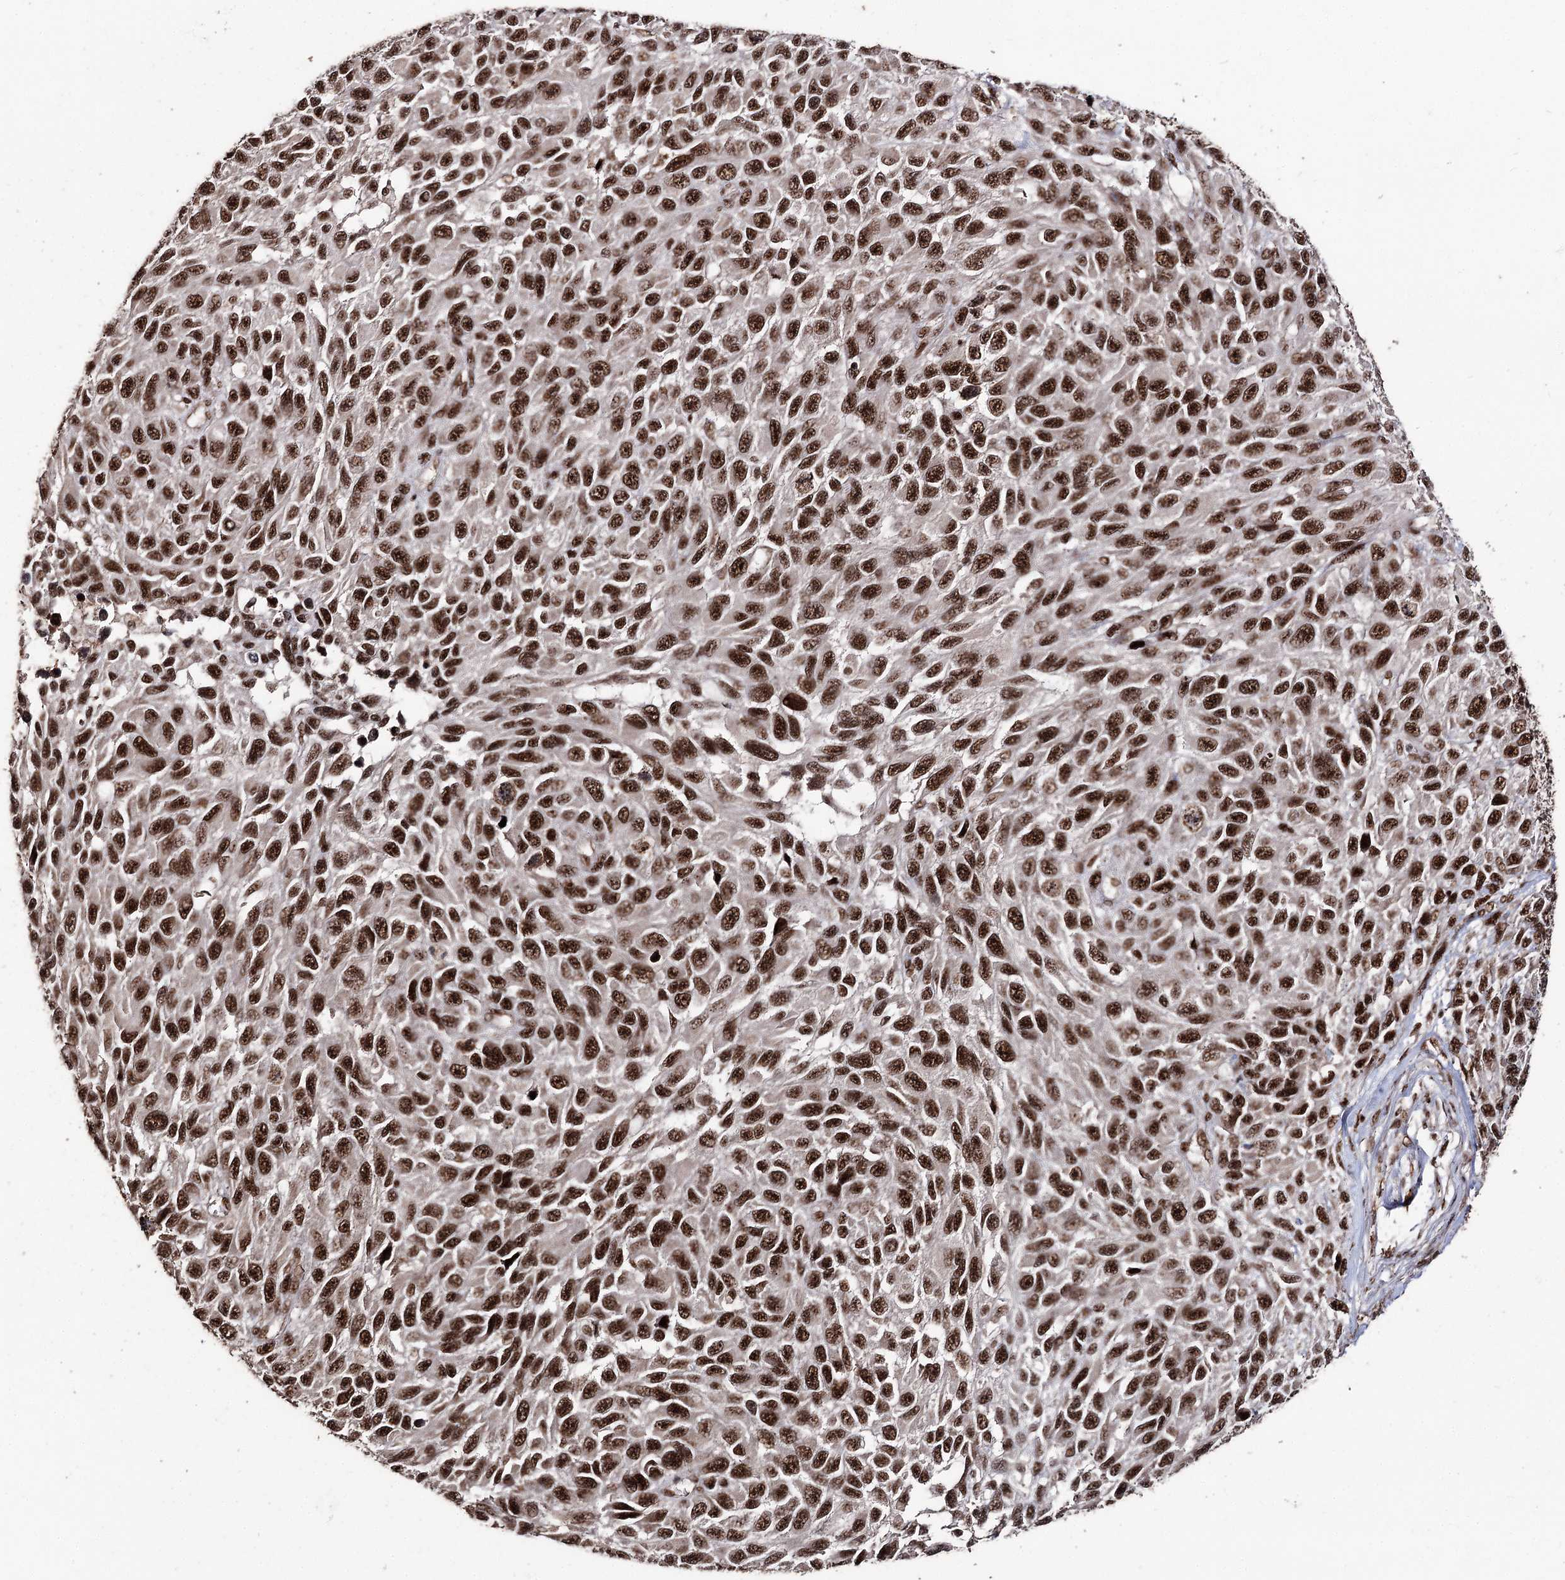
{"staining": {"intensity": "strong", "quantity": ">75%", "location": "nuclear"}, "tissue": "melanoma", "cell_type": "Tumor cells", "image_type": "cancer", "snomed": [{"axis": "morphology", "description": "Normal tissue, NOS"}, {"axis": "morphology", "description": "Malignant melanoma, NOS"}, {"axis": "topography", "description": "Skin"}], "caption": "Melanoma stained for a protein (brown) reveals strong nuclear positive expression in about >75% of tumor cells.", "gene": "U2SURP", "patient": {"sex": "female", "age": 96}}